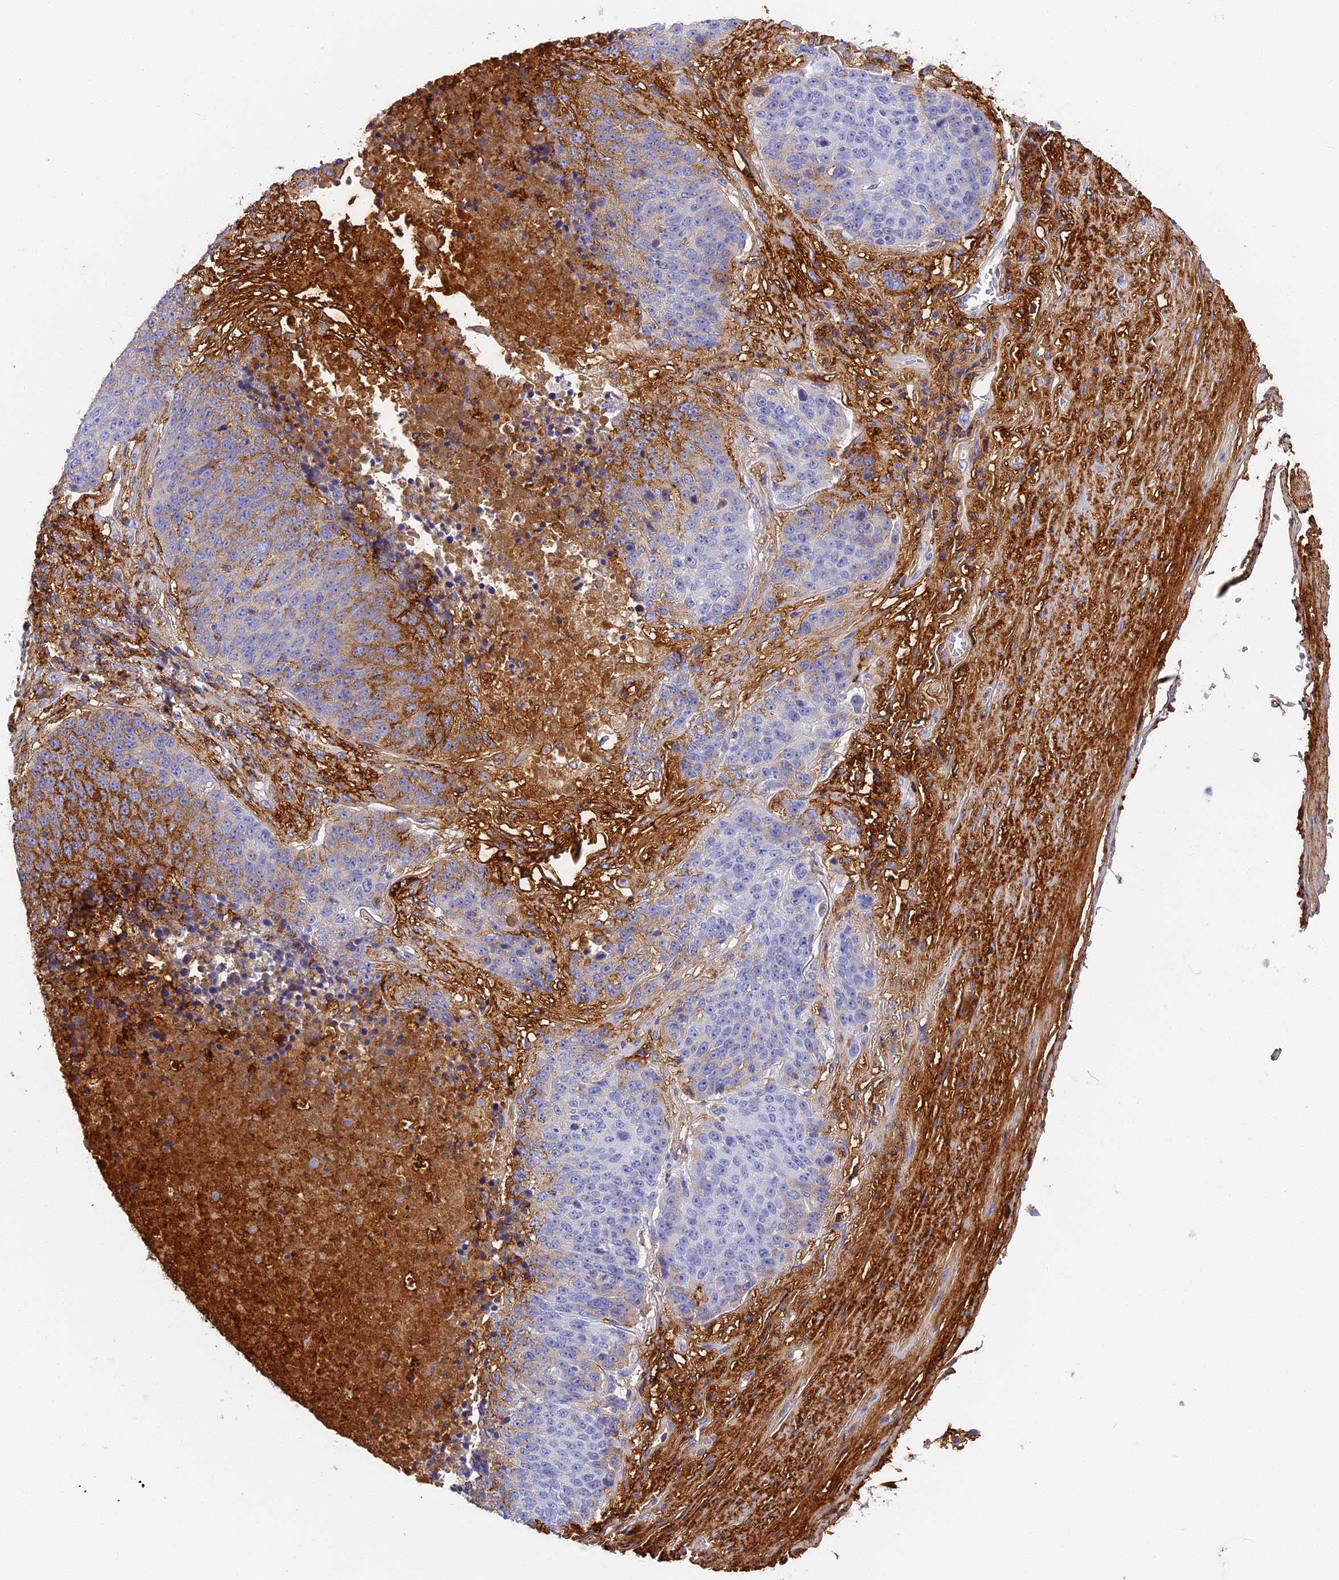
{"staining": {"intensity": "negative", "quantity": "none", "location": "none"}, "tissue": "lung cancer", "cell_type": "Tumor cells", "image_type": "cancer", "snomed": [{"axis": "morphology", "description": "Normal tissue, NOS"}, {"axis": "morphology", "description": "Squamous cell carcinoma, NOS"}, {"axis": "topography", "description": "Lymph node"}, {"axis": "topography", "description": "Lung"}], "caption": "Immunohistochemistry micrograph of neoplastic tissue: human lung squamous cell carcinoma stained with DAB demonstrates no significant protein staining in tumor cells.", "gene": "ITIH1", "patient": {"sex": "male", "age": 66}}